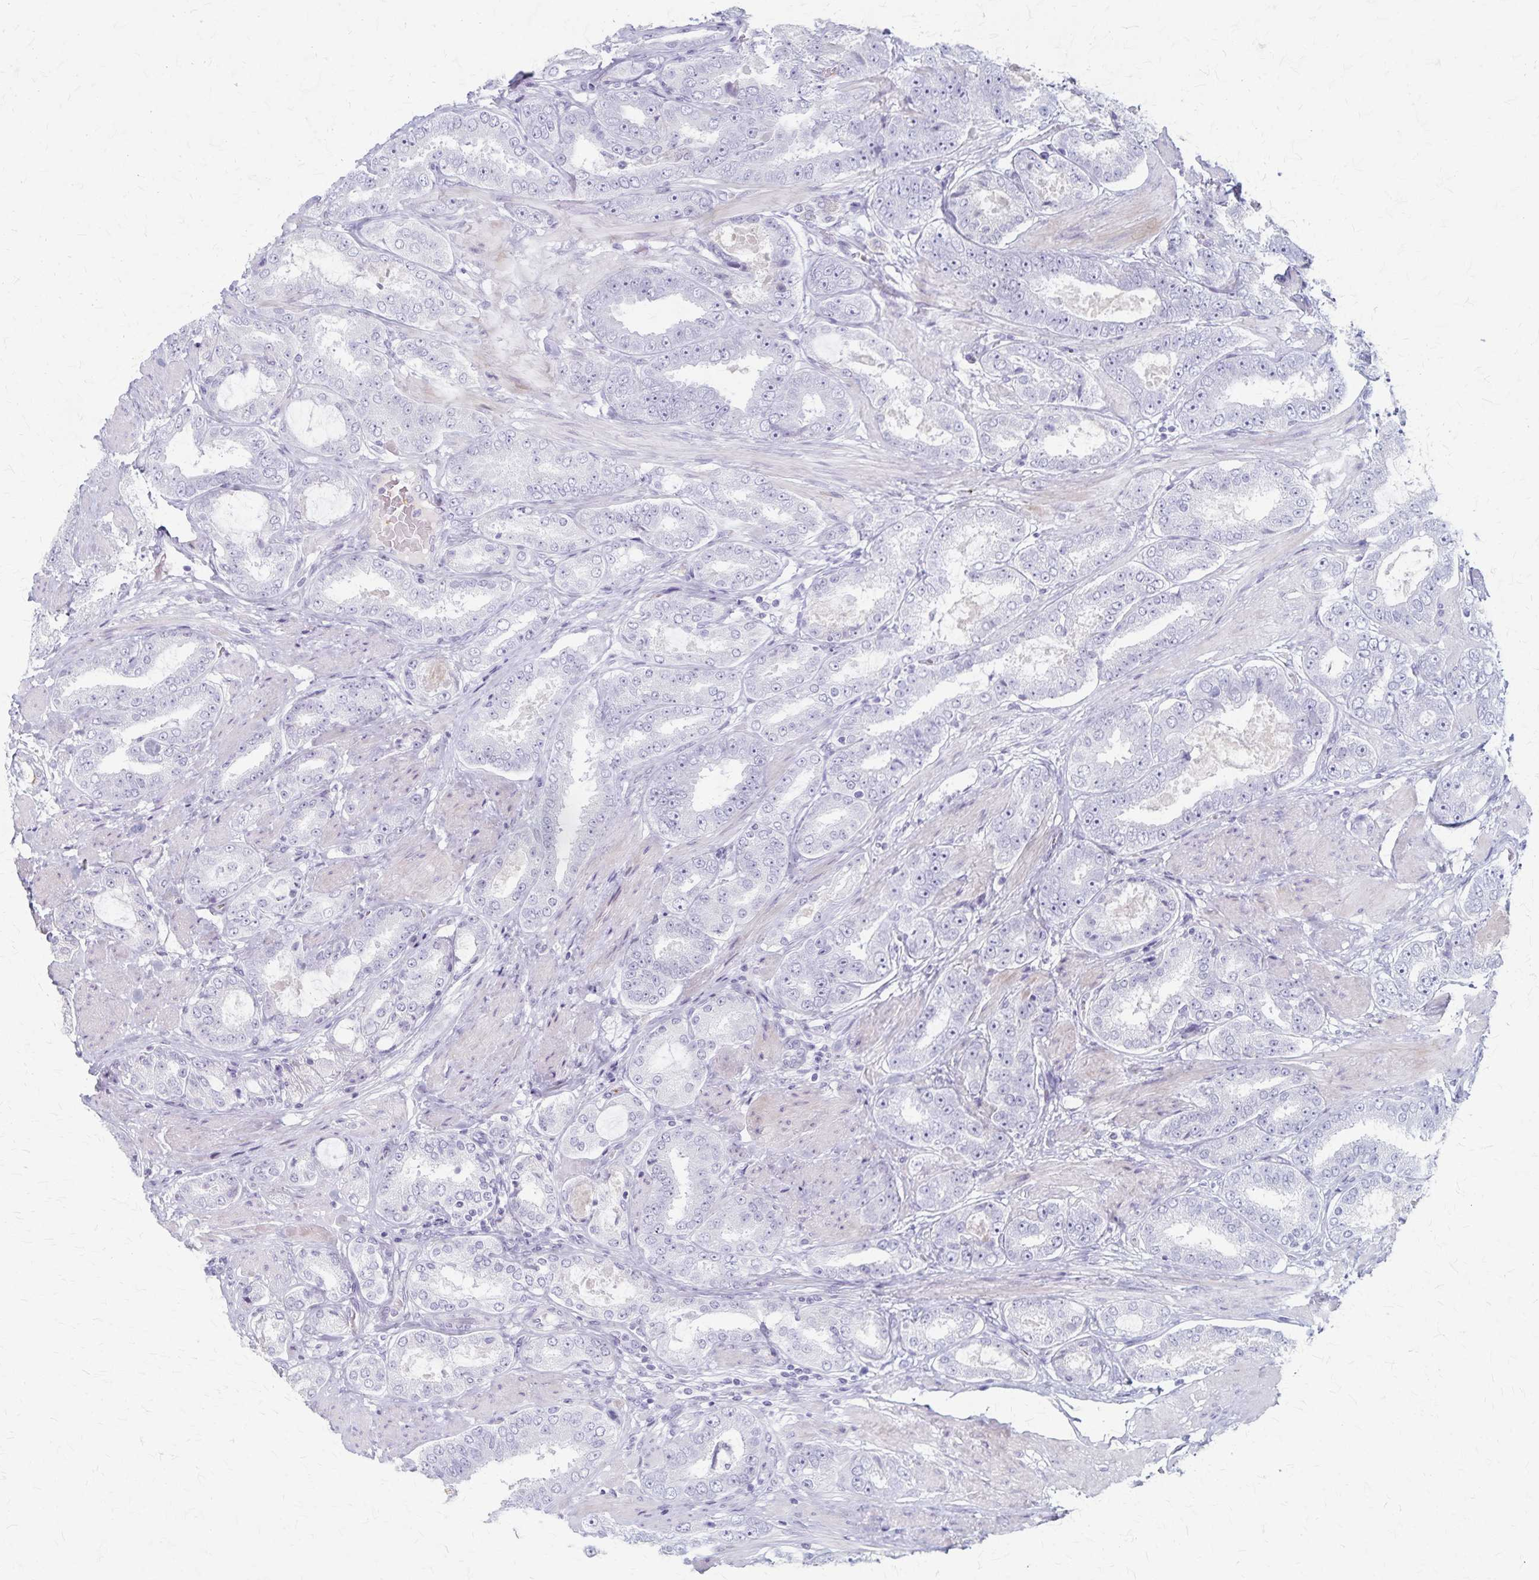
{"staining": {"intensity": "negative", "quantity": "none", "location": "none"}, "tissue": "prostate cancer", "cell_type": "Tumor cells", "image_type": "cancer", "snomed": [{"axis": "morphology", "description": "Adenocarcinoma, High grade"}, {"axis": "topography", "description": "Prostate"}], "caption": "High power microscopy micrograph of an immunohistochemistry (IHC) micrograph of prostate cancer (adenocarcinoma (high-grade)), revealing no significant positivity in tumor cells. (DAB IHC, high magnification).", "gene": "RASL10B", "patient": {"sex": "male", "age": 63}}